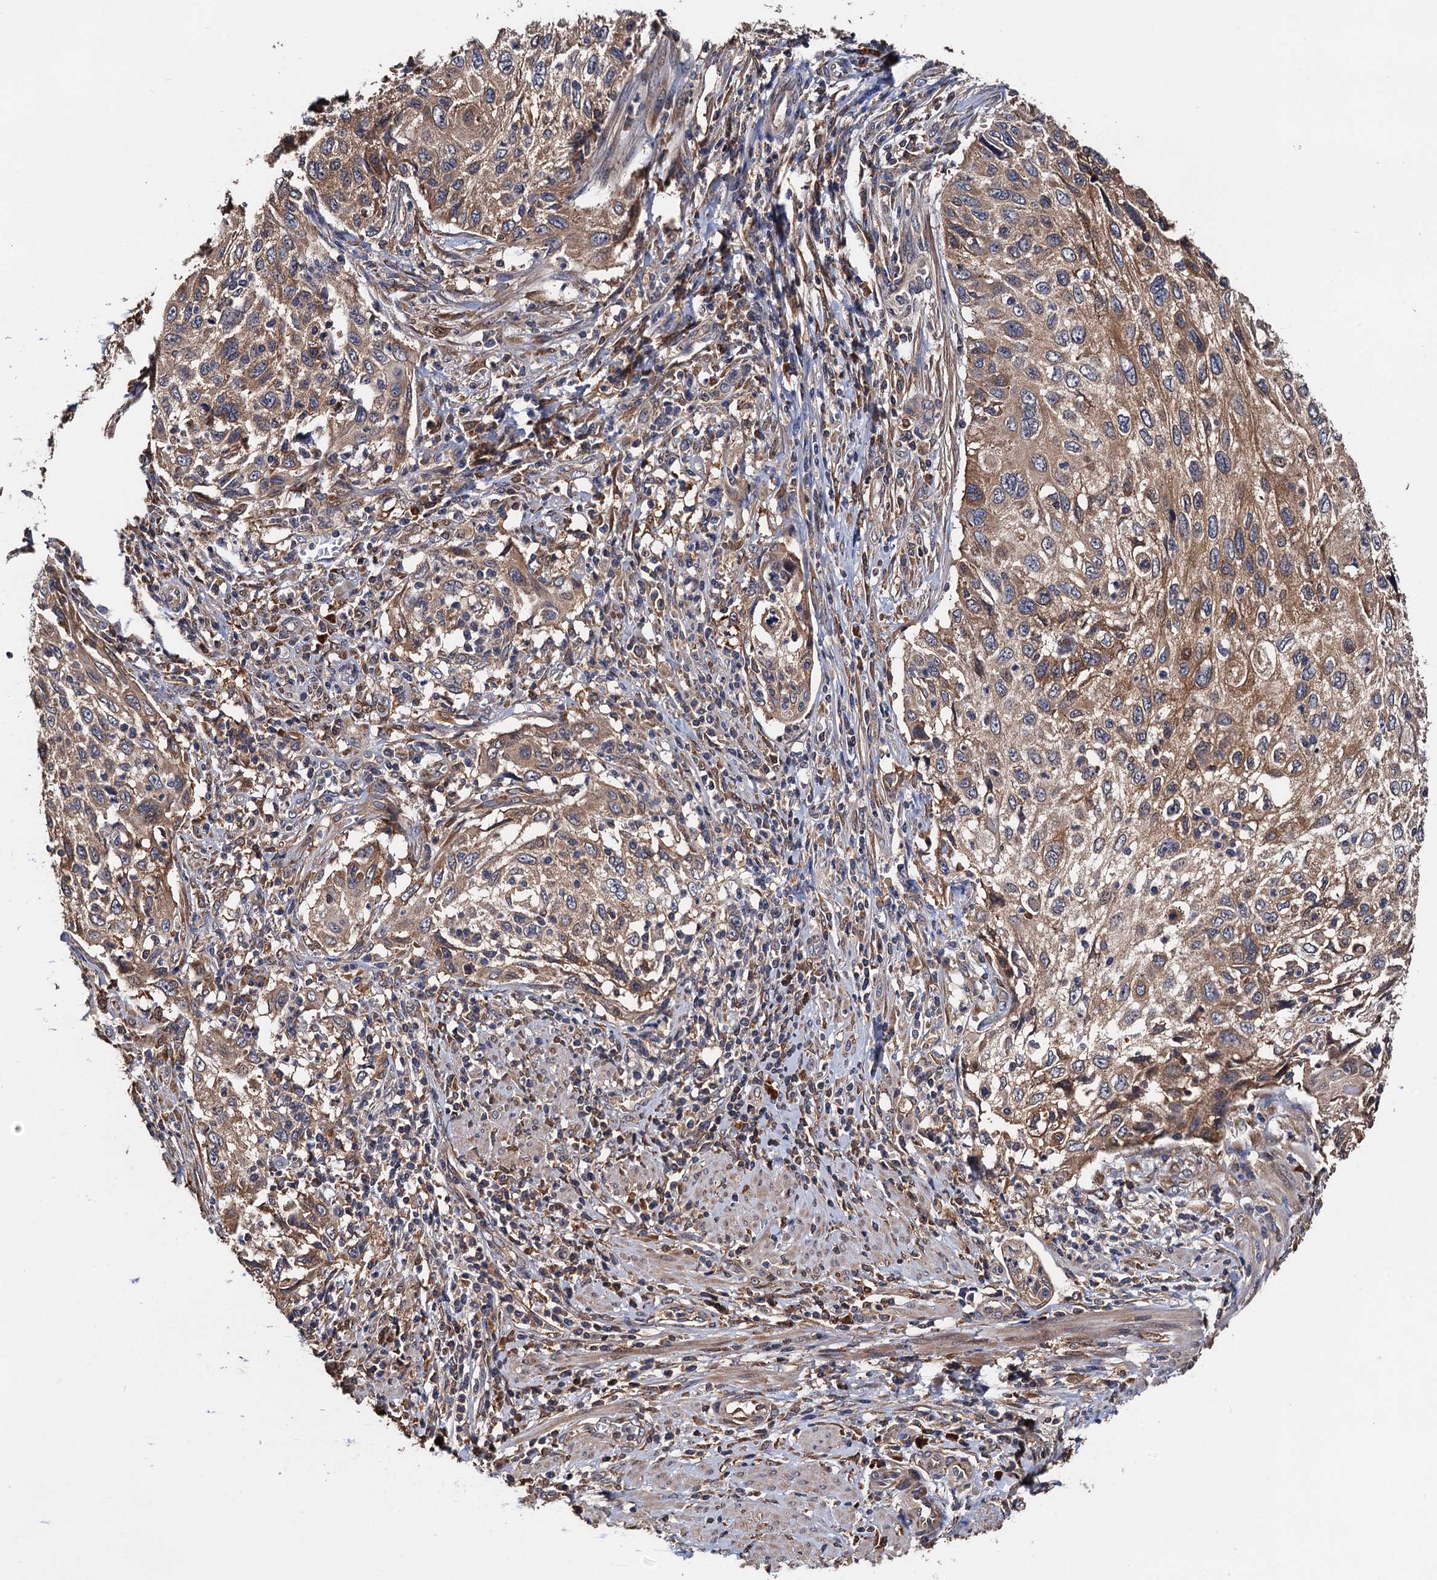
{"staining": {"intensity": "moderate", "quantity": ">75%", "location": "cytoplasmic/membranous"}, "tissue": "cervical cancer", "cell_type": "Tumor cells", "image_type": "cancer", "snomed": [{"axis": "morphology", "description": "Squamous cell carcinoma, NOS"}, {"axis": "topography", "description": "Cervix"}], "caption": "Tumor cells reveal moderate cytoplasmic/membranous staining in about >75% of cells in cervical squamous cell carcinoma. (DAB (3,3'-diaminobenzidine) IHC with brightfield microscopy, high magnification).", "gene": "RGS11", "patient": {"sex": "female", "age": 70}}